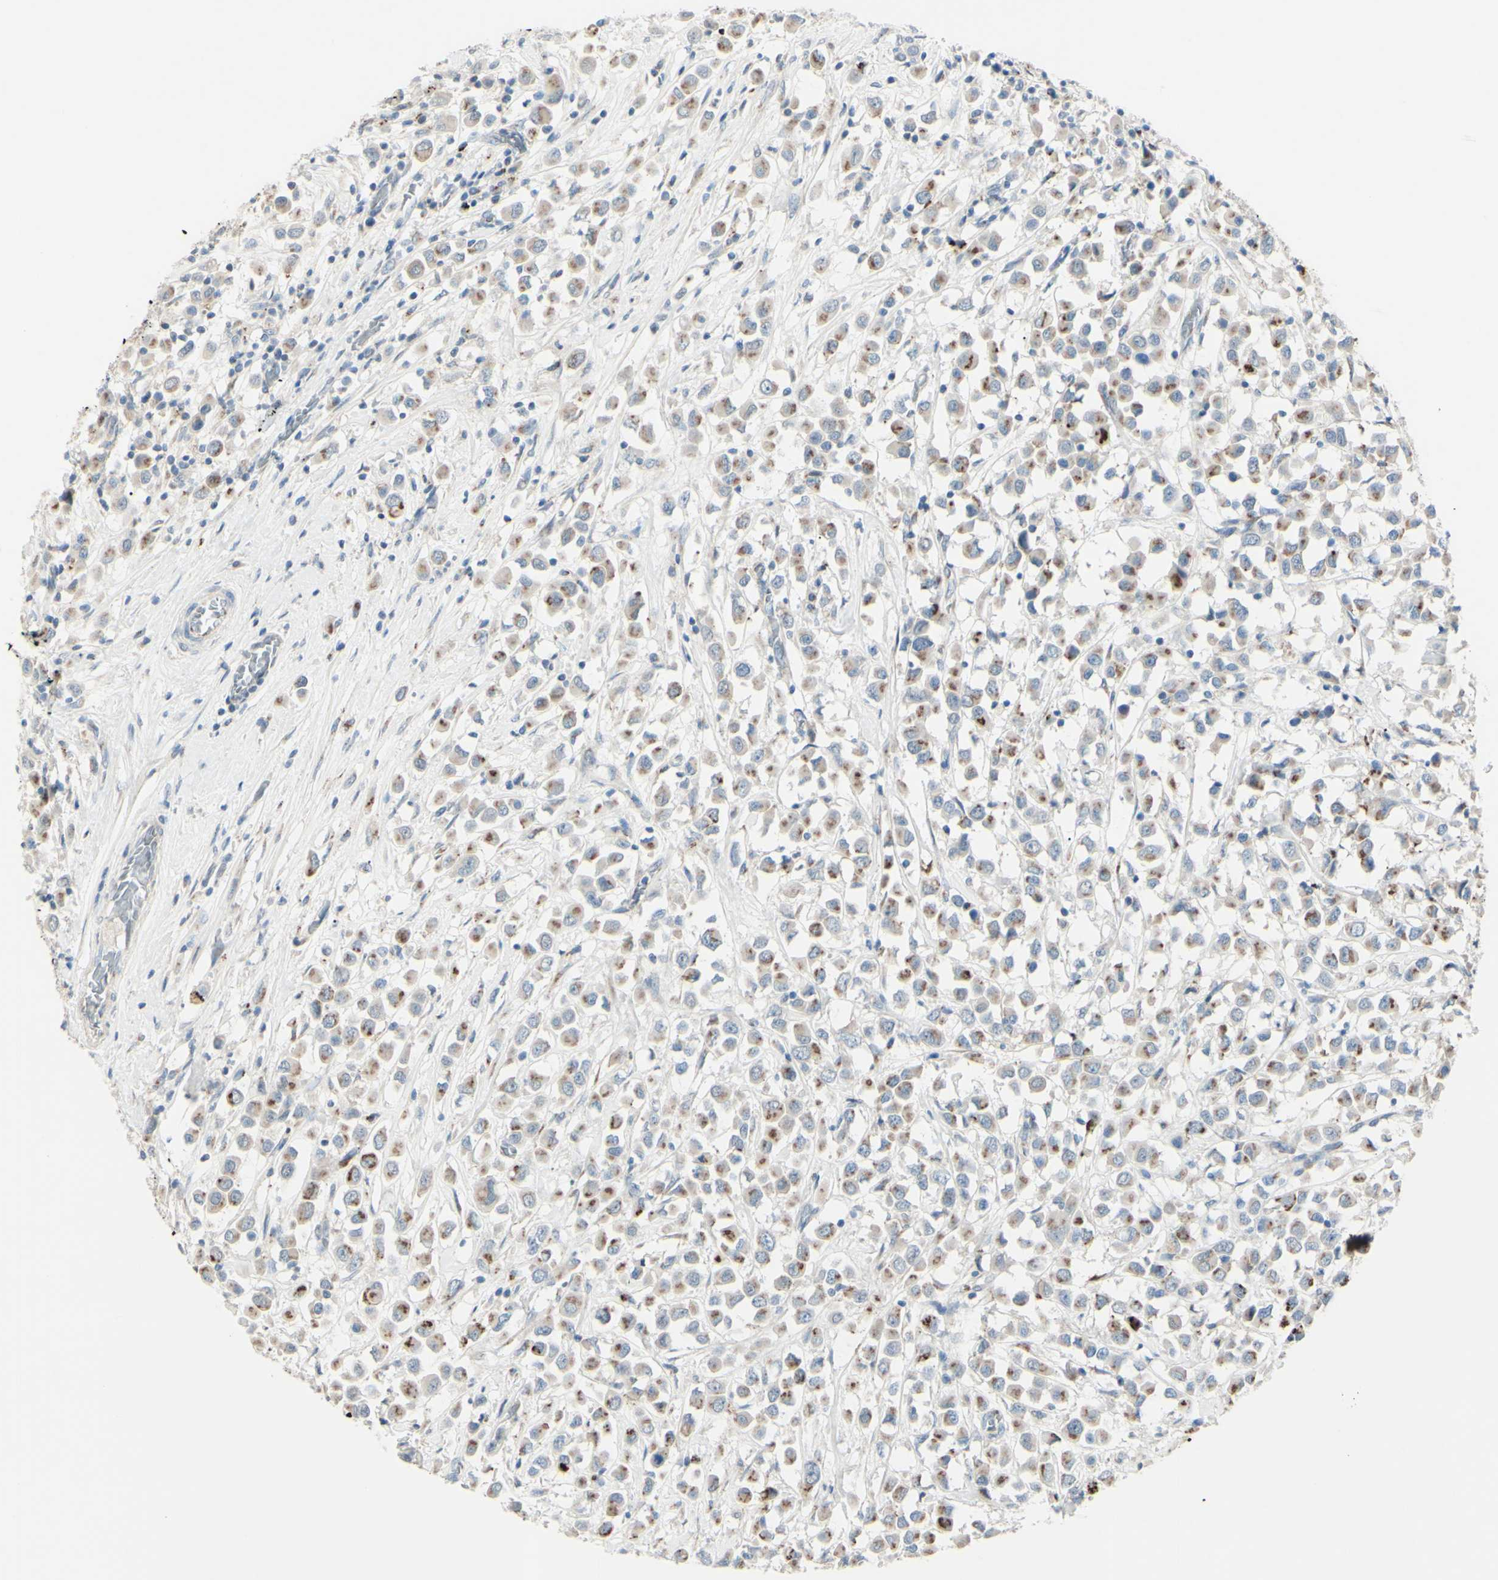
{"staining": {"intensity": "moderate", "quantity": ">75%", "location": "cytoplasmic/membranous"}, "tissue": "breast cancer", "cell_type": "Tumor cells", "image_type": "cancer", "snomed": [{"axis": "morphology", "description": "Duct carcinoma"}, {"axis": "topography", "description": "Breast"}], "caption": "Immunohistochemistry (IHC) (DAB (3,3'-diaminobenzidine)) staining of invasive ductal carcinoma (breast) exhibits moderate cytoplasmic/membranous protein positivity in about >75% of tumor cells.", "gene": "B4GALT1", "patient": {"sex": "female", "age": 61}}